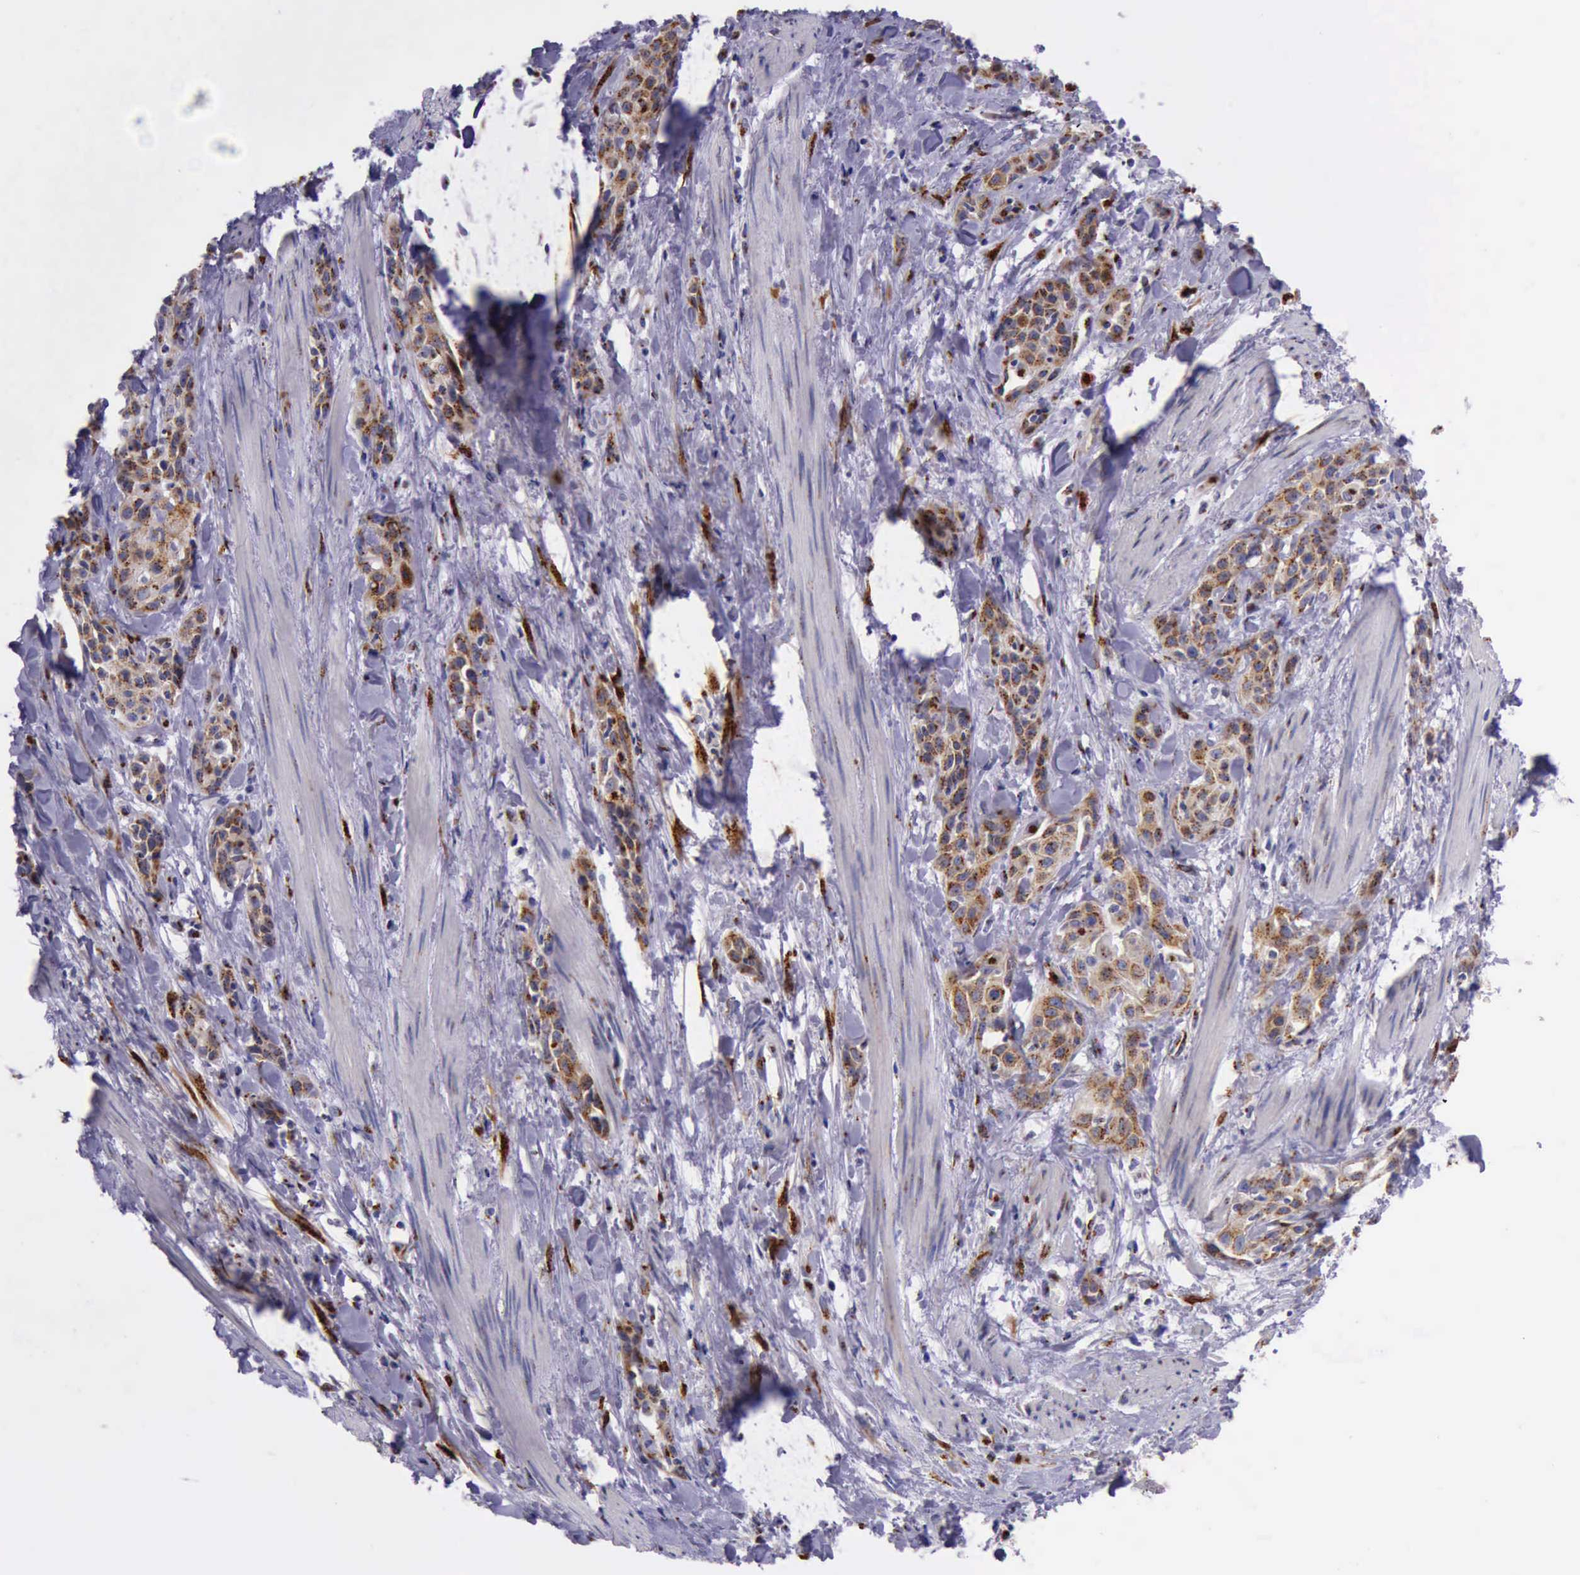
{"staining": {"intensity": "strong", "quantity": ">75%", "location": "cytoplasmic/membranous"}, "tissue": "skin cancer", "cell_type": "Tumor cells", "image_type": "cancer", "snomed": [{"axis": "morphology", "description": "Squamous cell carcinoma, NOS"}, {"axis": "topography", "description": "Skin"}, {"axis": "topography", "description": "Anal"}], "caption": "A histopathology image of human squamous cell carcinoma (skin) stained for a protein demonstrates strong cytoplasmic/membranous brown staining in tumor cells. (Stains: DAB (3,3'-diaminobenzidine) in brown, nuclei in blue, Microscopy: brightfield microscopy at high magnification).", "gene": "GOLGA5", "patient": {"sex": "male", "age": 64}}